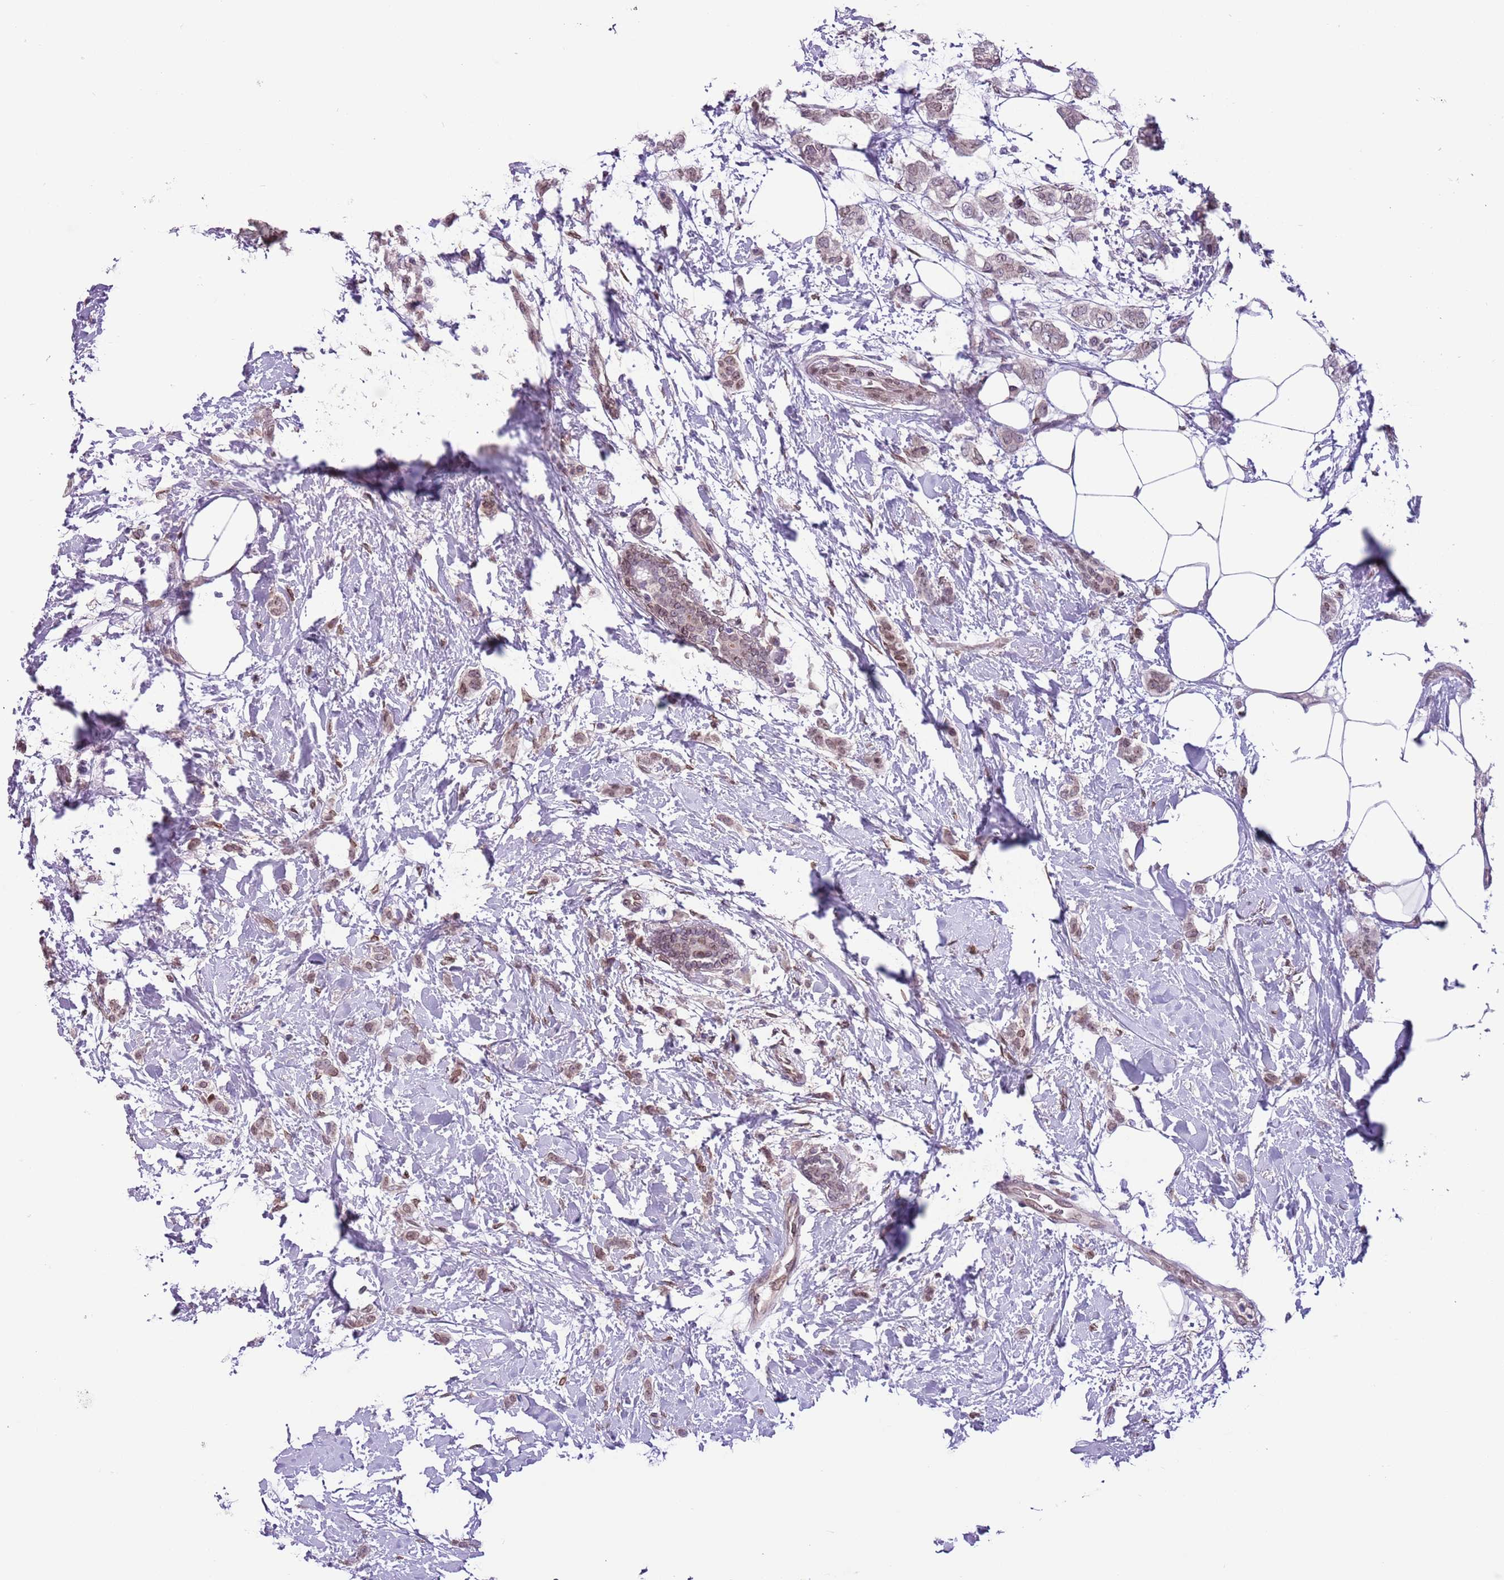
{"staining": {"intensity": "weak", "quantity": ">75%", "location": "nuclear"}, "tissue": "breast cancer", "cell_type": "Tumor cells", "image_type": "cancer", "snomed": [{"axis": "morphology", "description": "Duct carcinoma"}, {"axis": "topography", "description": "Breast"}], "caption": "Tumor cells exhibit low levels of weak nuclear staining in approximately >75% of cells in breast cancer.", "gene": "ZGLP1", "patient": {"sex": "female", "age": 72}}